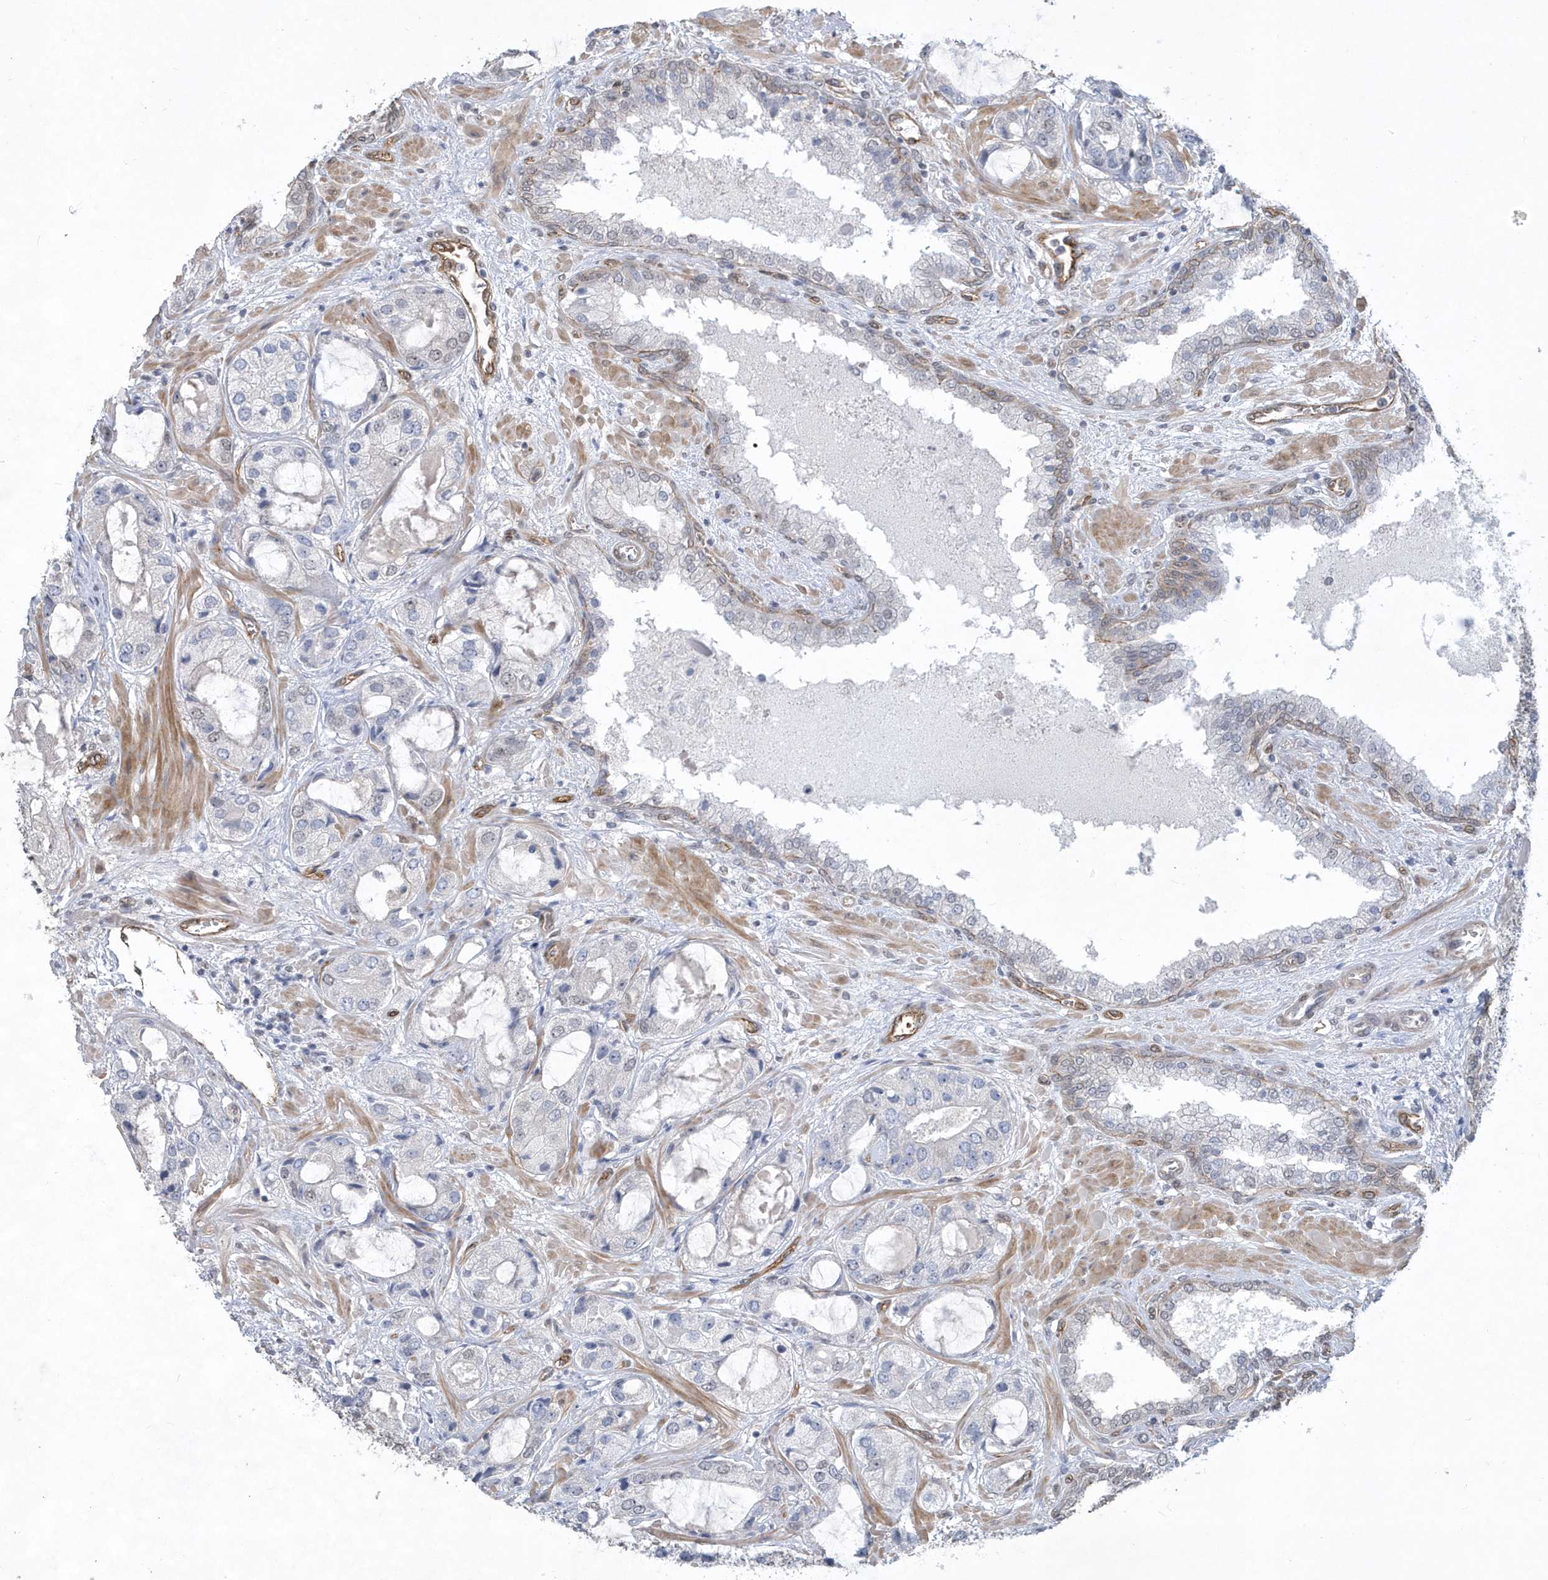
{"staining": {"intensity": "negative", "quantity": "none", "location": "none"}, "tissue": "prostate cancer", "cell_type": "Tumor cells", "image_type": "cancer", "snomed": [{"axis": "morphology", "description": "Normal tissue, NOS"}, {"axis": "morphology", "description": "Adenocarcinoma, High grade"}, {"axis": "topography", "description": "Prostate"}, {"axis": "topography", "description": "Peripheral nerve tissue"}], "caption": "The histopathology image demonstrates no significant staining in tumor cells of prostate adenocarcinoma (high-grade). (Stains: DAB immunohistochemistry with hematoxylin counter stain, Microscopy: brightfield microscopy at high magnification).", "gene": "RAI14", "patient": {"sex": "male", "age": 59}}